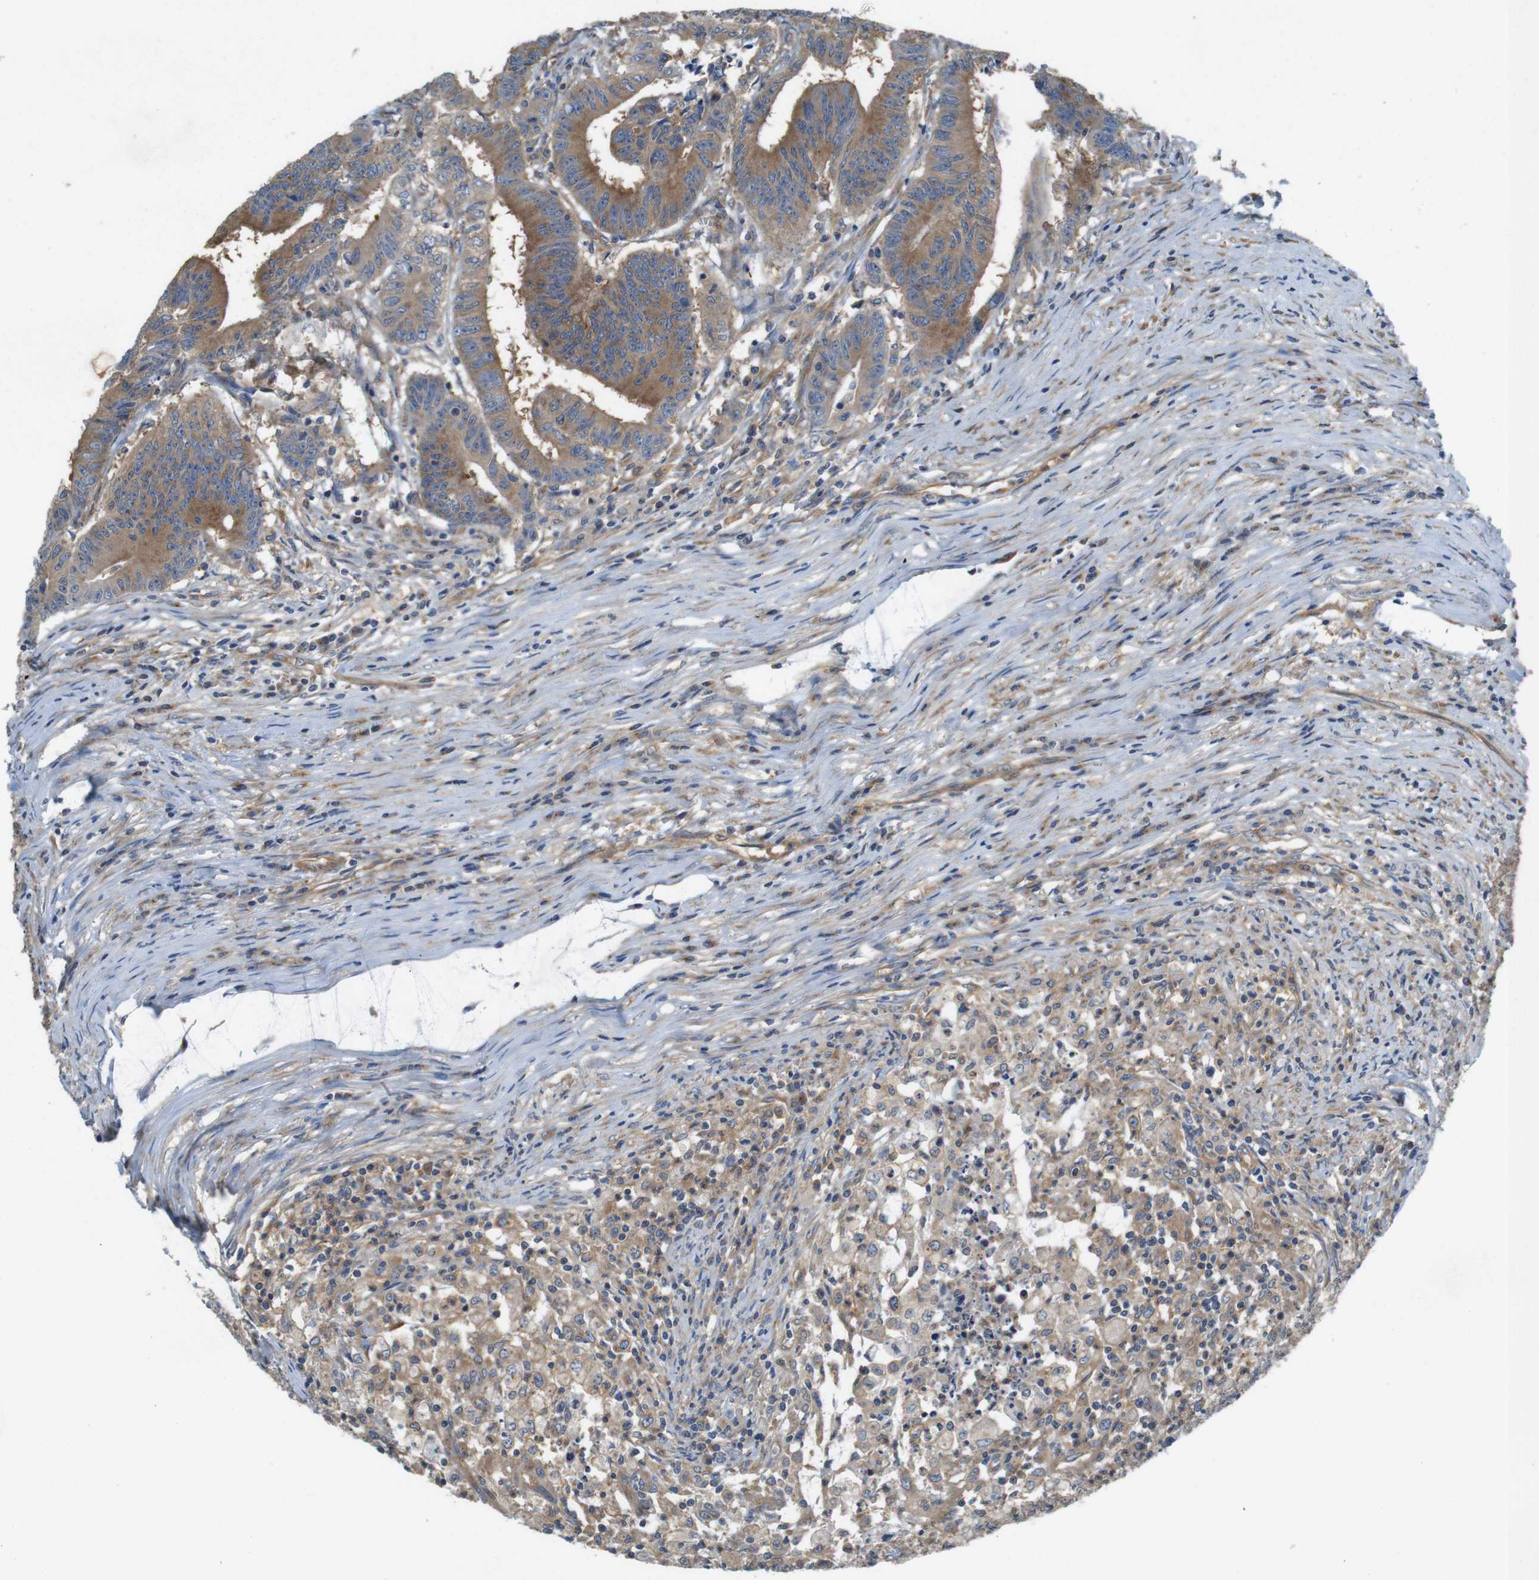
{"staining": {"intensity": "moderate", "quantity": ">75%", "location": "cytoplasmic/membranous"}, "tissue": "colorectal cancer", "cell_type": "Tumor cells", "image_type": "cancer", "snomed": [{"axis": "morphology", "description": "Adenocarcinoma, NOS"}, {"axis": "topography", "description": "Colon"}], "caption": "A medium amount of moderate cytoplasmic/membranous positivity is present in about >75% of tumor cells in colorectal cancer tissue.", "gene": "DCTN1", "patient": {"sex": "male", "age": 45}}